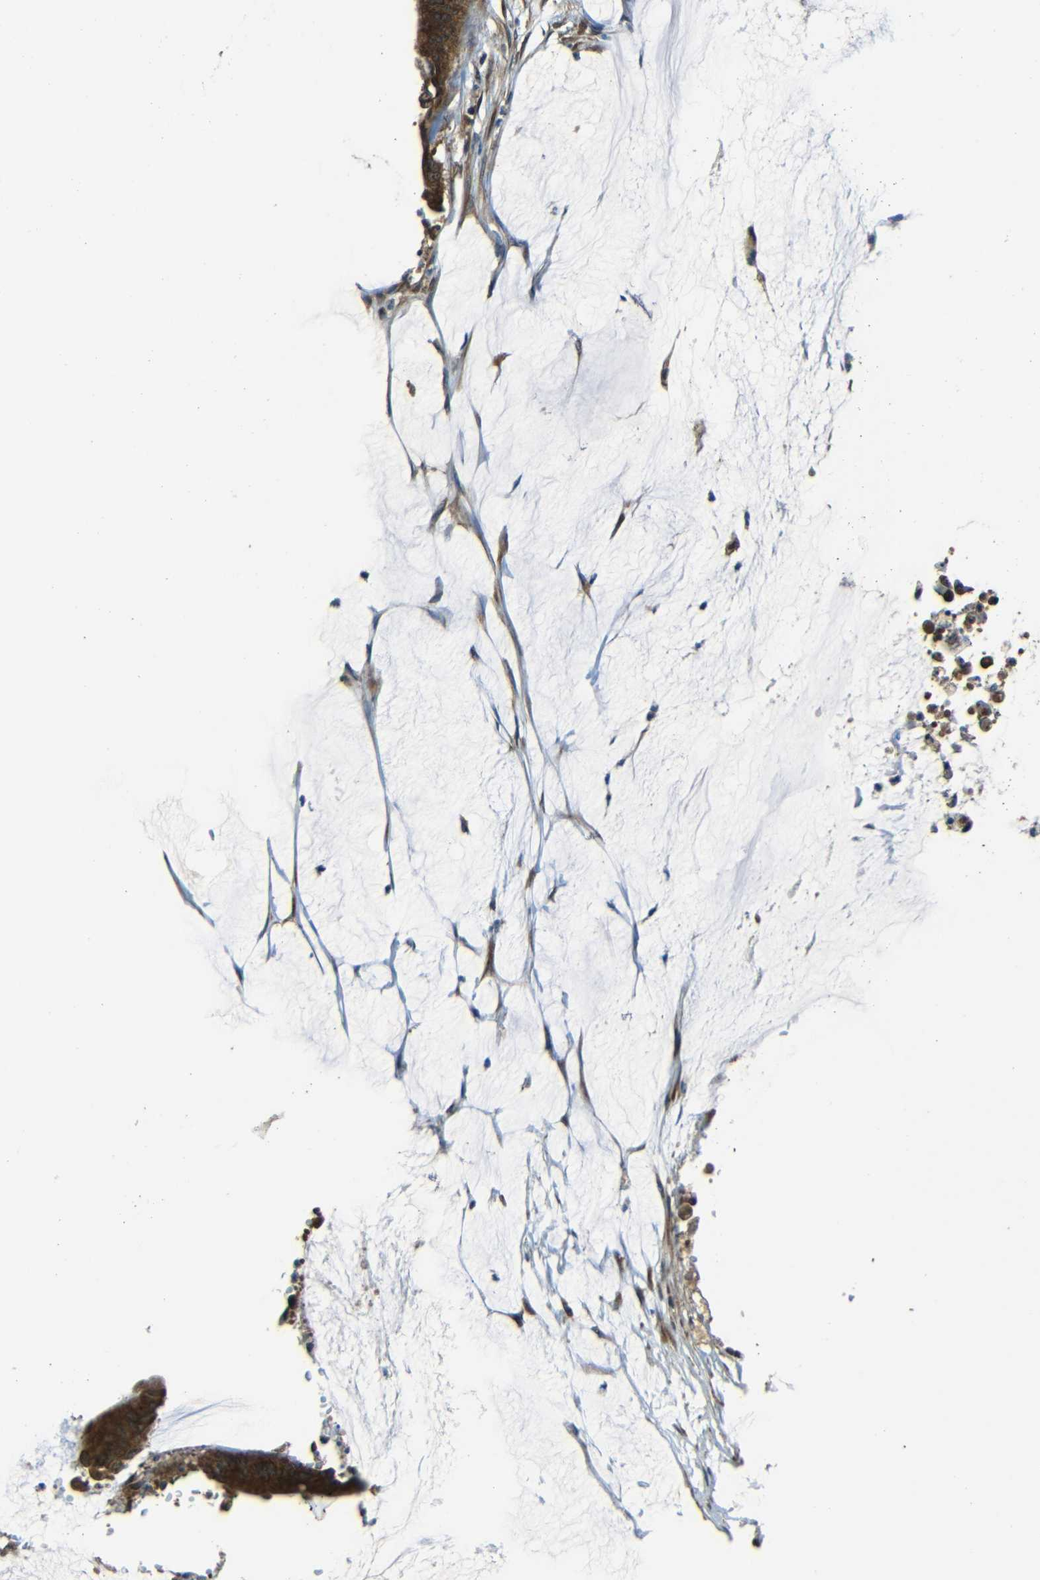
{"staining": {"intensity": "strong", "quantity": ">75%", "location": "cytoplasmic/membranous"}, "tissue": "colorectal cancer", "cell_type": "Tumor cells", "image_type": "cancer", "snomed": [{"axis": "morphology", "description": "Adenocarcinoma, NOS"}, {"axis": "topography", "description": "Rectum"}], "caption": "Immunohistochemistry staining of colorectal adenocarcinoma, which shows high levels of strong cytoplasmic/membranous staining in approximately >75% of tumor cells indicating strong cytoplasmic/membranous protein staining. The staining was performed using DAB (brown) for protein detection and nuclei were counterstained in hematoxylin (blue).", "gene": "VAPB", "patient": {"sex": "female", "age": 66}}